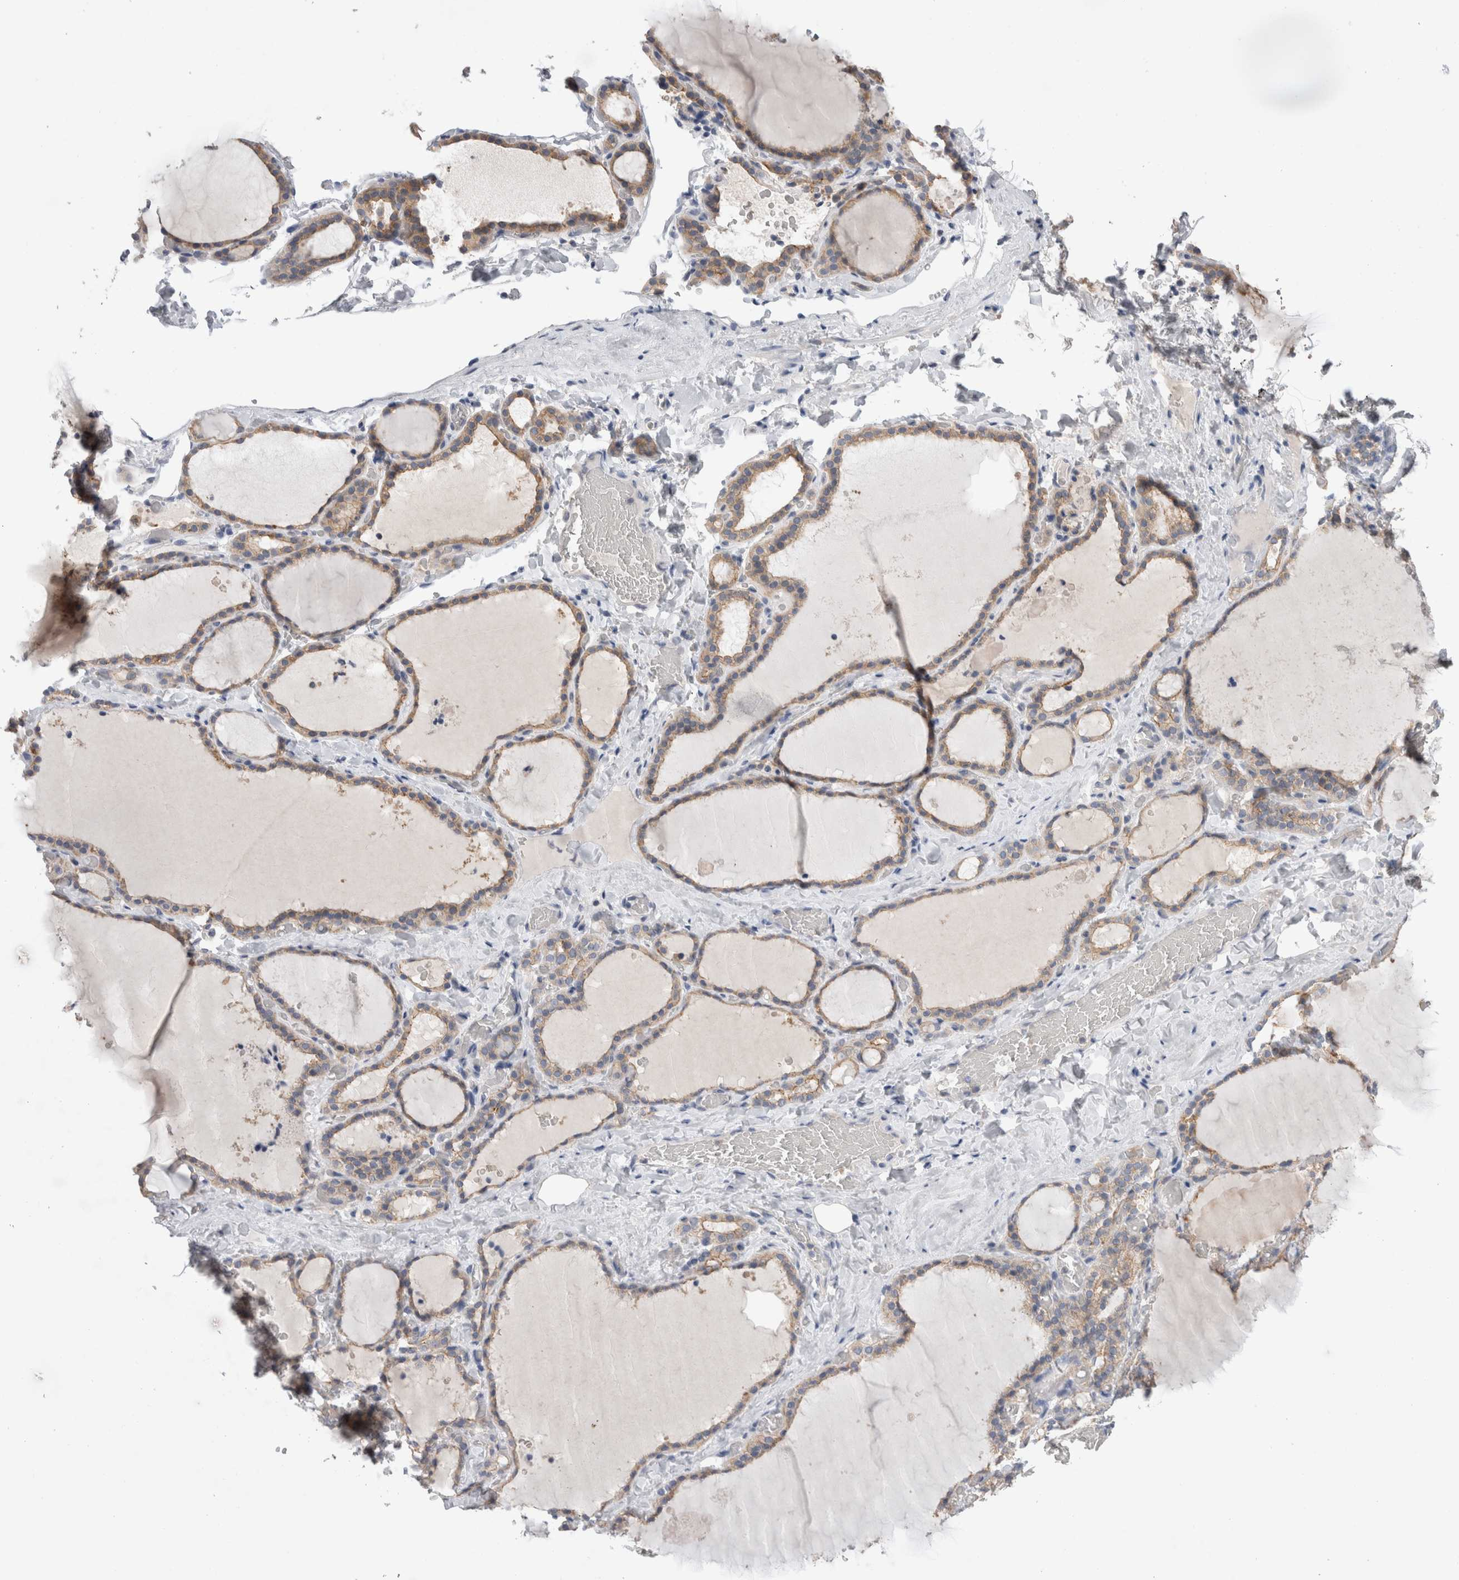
{"staining": {"intensity": "moderate", "quantity": ">75%", "location": "cytoplasmic/membranous"}, "tissue": "thyroid gland", "cell_type": "Glandular cells", "image_type": "normal", "snomed": [{"axis": "morphology", "description": "Normal tissue, NOS"}, {"axis": "topography", "description": "Thyroid gland"}], "caption": "A medium amount of moderate cytoplasmic/membranous positivity is seen in approximately >75% of glandular cells in normal thyroid gland.", "gene": "OTOR", "patient": {"sex": "female", "age": 22}}